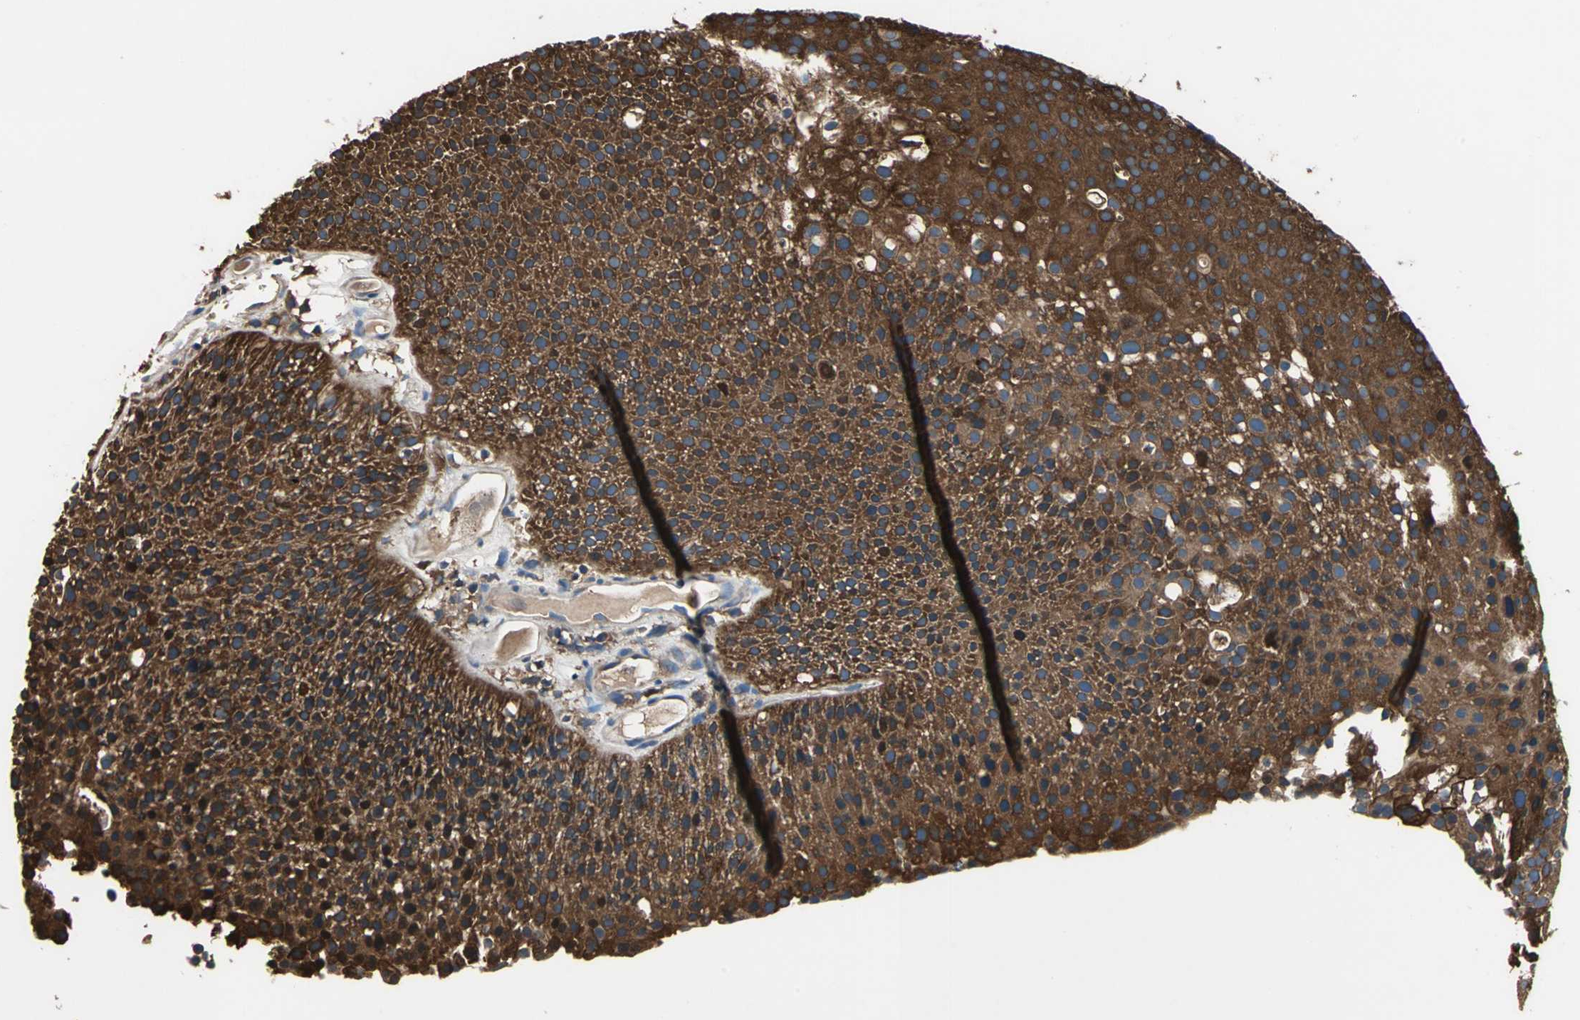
{"staining": {"intensity": "strong", "quantity": ">75%", "location": "cytoplasmic/membranous,nuclear"}, "tissue": "urothelial cancer", "cell_type": "Tumor cells", "image_type": "cancer", "snomed": [{"axis": "morphology", "description": "Urothelial carcinoma, Low grade"}, {"axis": "topography", "description": "Urinary bladder"}], "caption": "An image of urothelial cancer stained for a protein displays strong cytoplasmic/membranous and nuclear brown staining in tumor cells. The protein of interest is shown in brown color, while the nuclei are stained blue.", "gene": "CAPN1", "patient": {"sex": "male", "age": 85}}